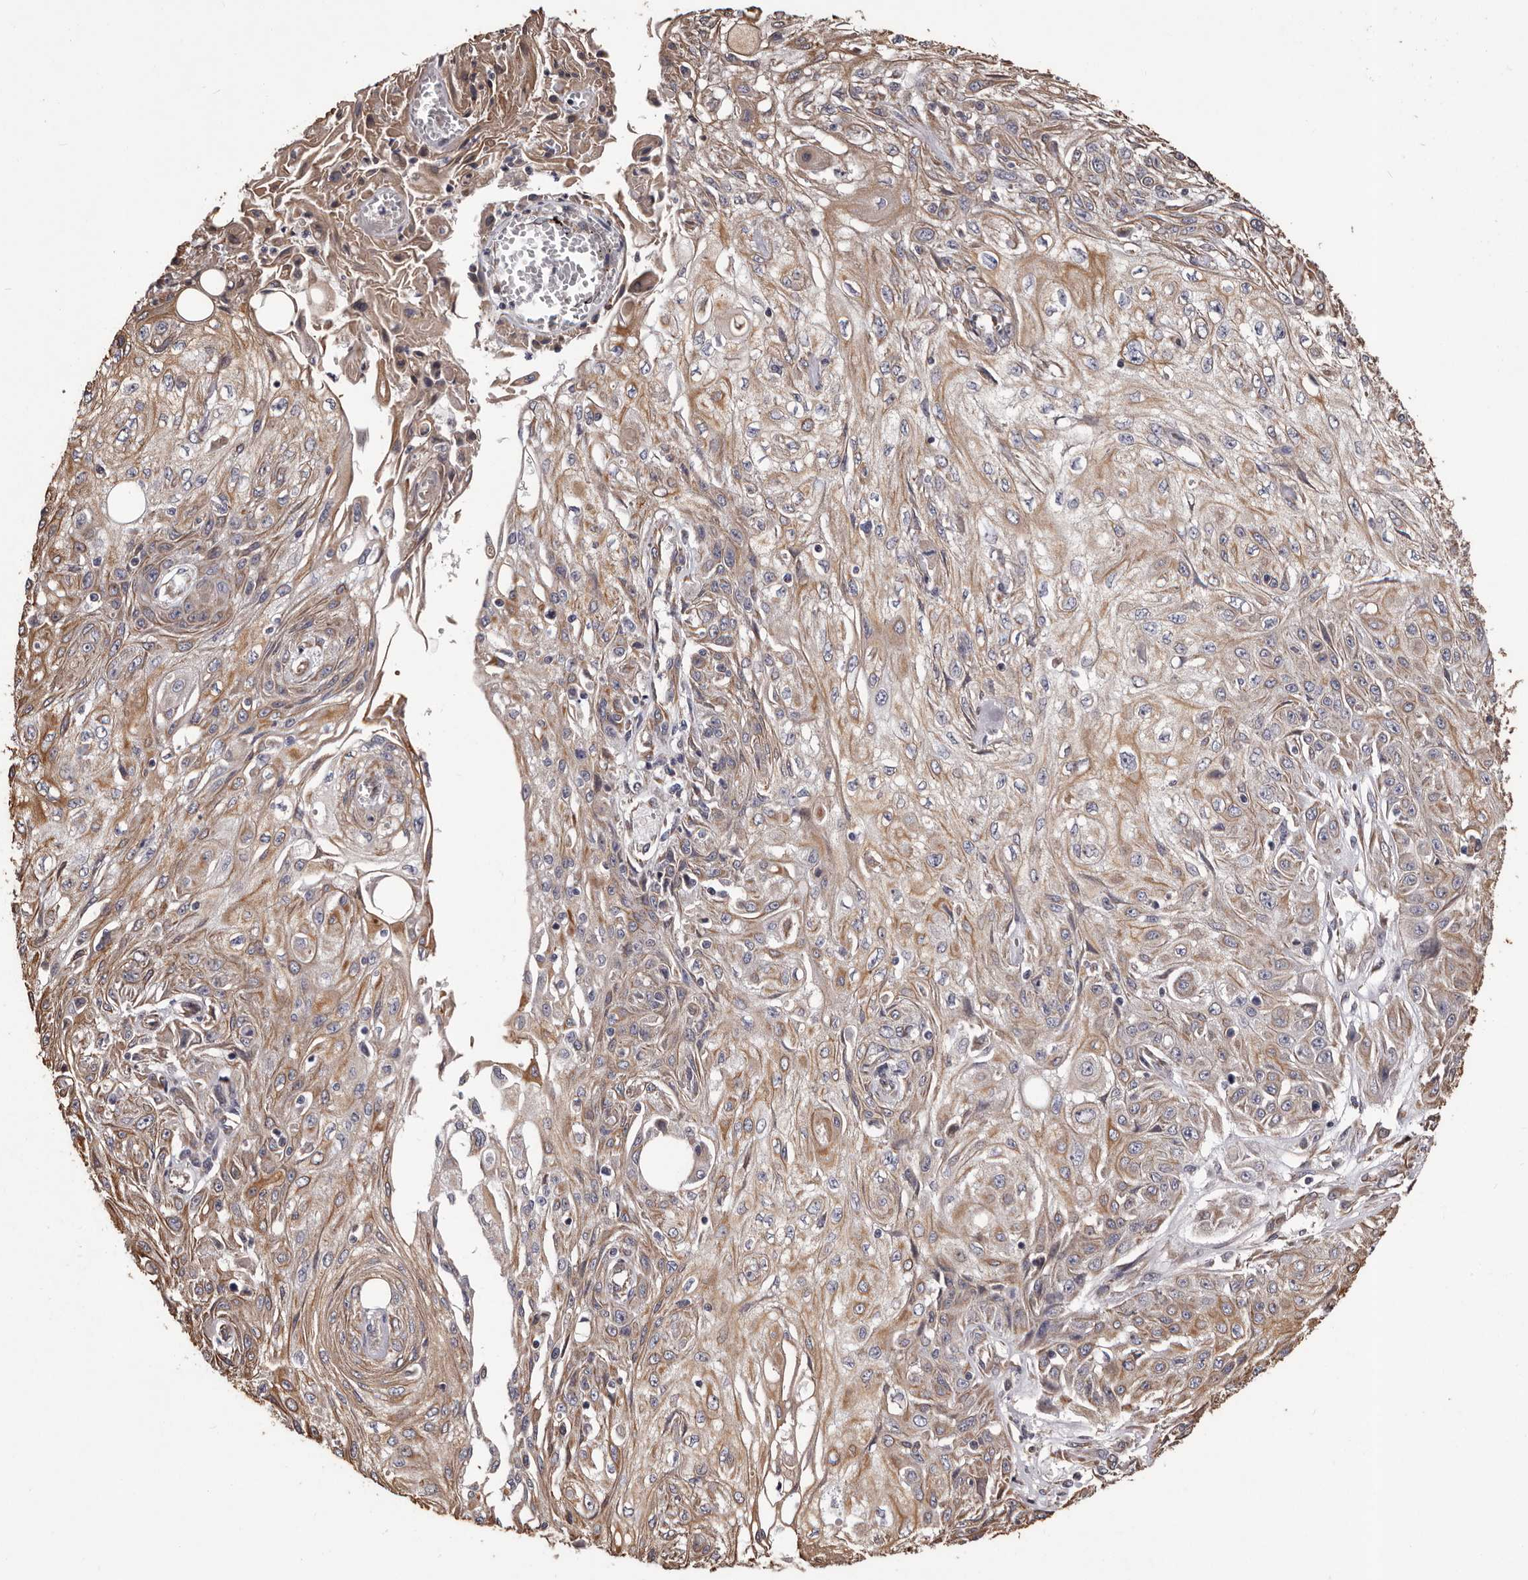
{"staining": {"intensity": "moderate", "quantity": "<25%", "location": "cytoplasmic/membranous"}, "tissue": "skin cancer", "cell_type": "Tumor cells", "image_type": "cancer", "snomed": [{"axis": "morphology", "description": "Squamous cell carcinoma, NOS"}, {"axis": "morphology", "description": "Squamous cell carcinoma, metastatic, NOS"}, {"axis": "topography", "description": "Skin"}, {"axis": "topography", "description": "Lymph node"}], "caption": "Approximately <25% of tumor cells in skin cancer exhibit moderate cytoplasmic/membranous protein positivity as visualized by brown immunohistochemical staining.", "gene": "CEP104", "patient": {"sex": "male", "age": 75}}